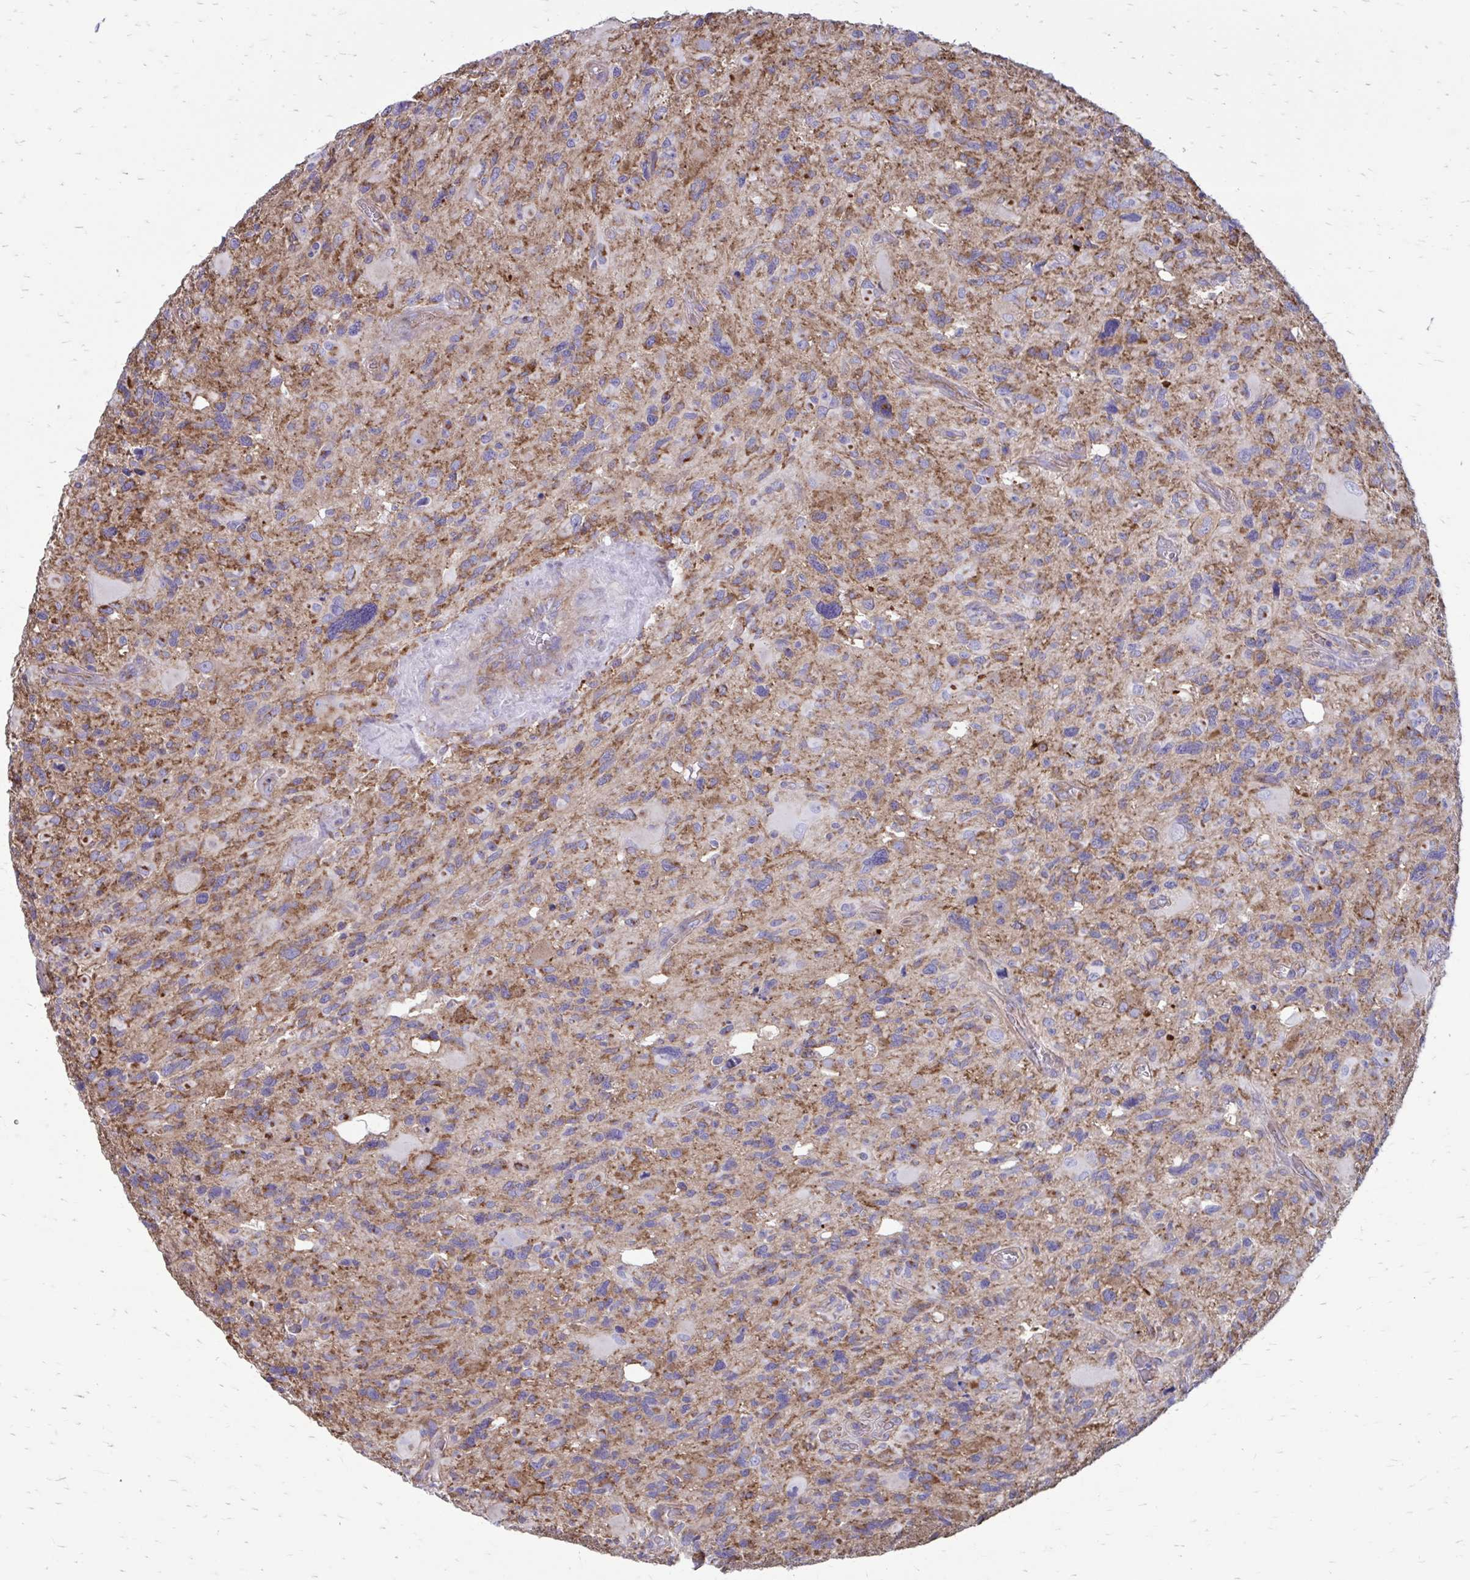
{"staining": {"intensity": "moderate", "quantity": "<25%", "location": "cytoplasmic/membranous"}, "tissue": "glioma", "cell_type": "Tumor cells", "image_type": "cancer", "snomed": [{"axis": "morphology", "description": "Glioma, malignant, High grade"}, {"axis": "topography", "description": "Brain"}], "caption": "The image exhibits immunohistochemical staining of malignant high-grade glioma. There is moderate cytoplasmic/membranous expression is identified in approximately <25% of tumor cells.", "gene": "CLTA", "patient": {"sex": "male", "age": 49}}